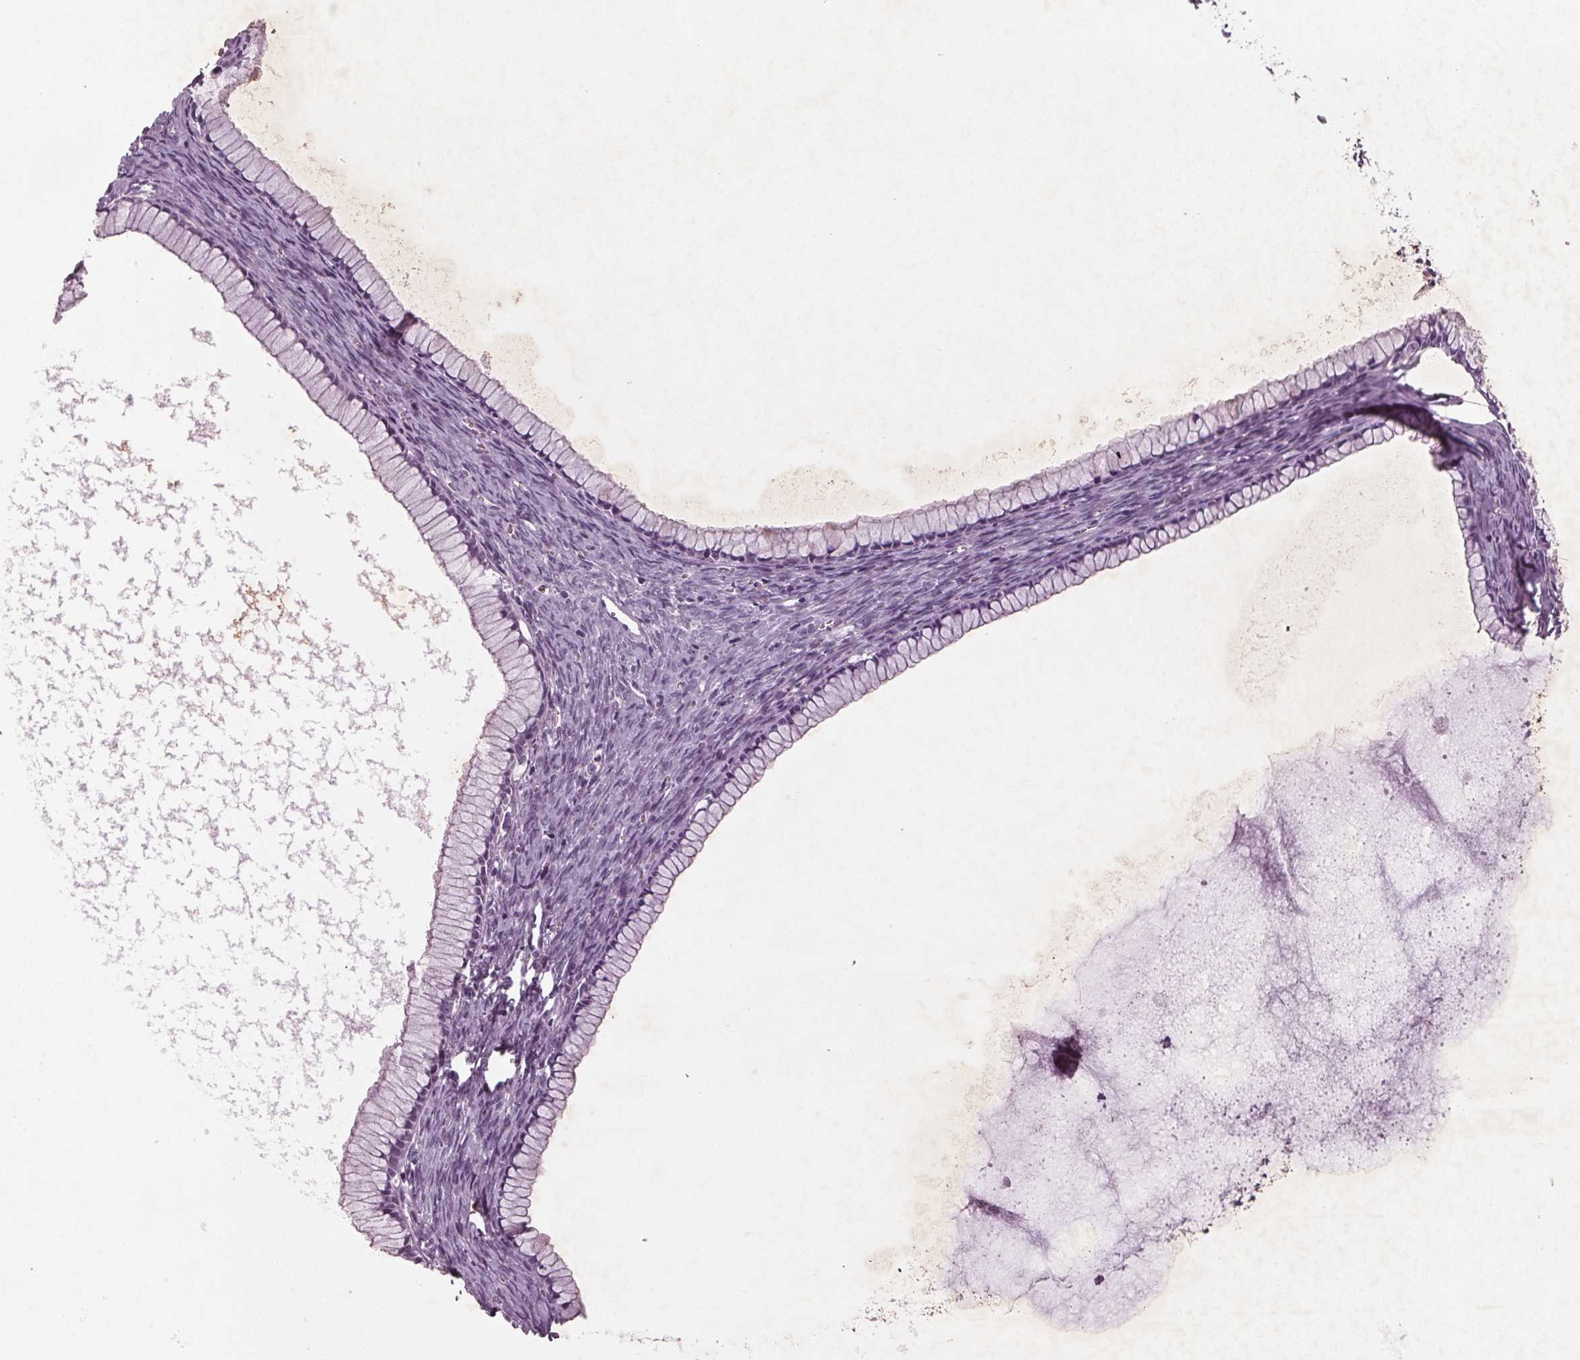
{"staining": {"intensity": "negative", "quantity": "none", "location": "none"}, "tissue": "ovarian cancer", "cell_type": "Tumor cells", "image_type": "cancer", "snomed": [{"axis": "morphology", "description": "Cystadenocarcinoma, mucinous, NOS"}, {"axis": "topography", "description": "Ovary"}], "caption": "The image demonstrates no staining of tumor cells in ovarian cancer (mucinous cystadenocarcinoma). (Immunohistochemistry (ihc), brightfield microscopy, high magnification).", "gene": "BHLHE22", "patient": {"sex": "female", "age": 41}}